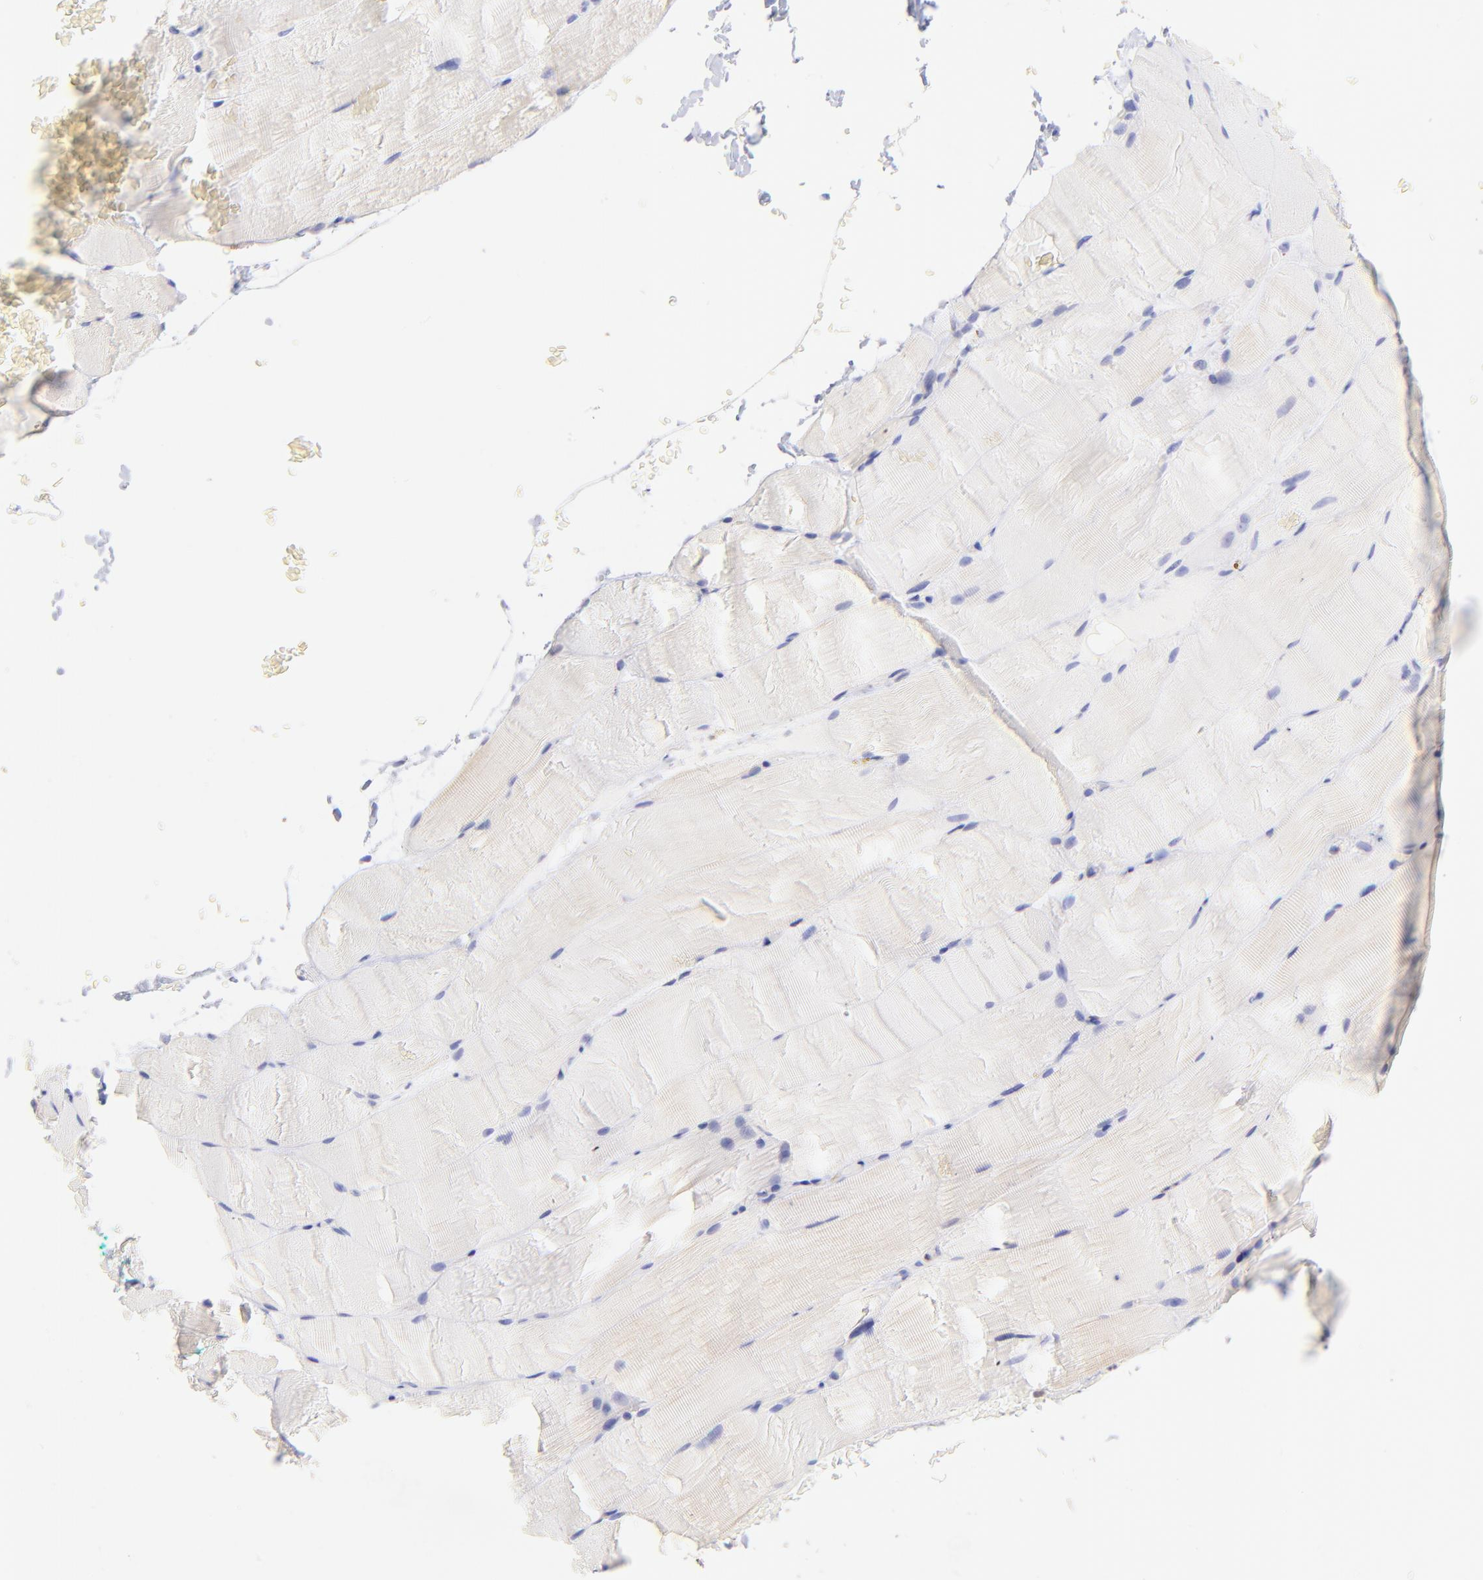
{"staining": {"intensity": "negative", "quantity": "none", "location": "none"}, "tissue": "skeletal muscle", "cell_type": "Myocytes", "image_type": "normal", "snomed": [{"axis": "morphology", "description": "Normal tissue, NOS"}, {"axis": "topography", "description": "Skeletal muscle"}], "caption": "Immunohistochemistry histopathology image of normal skeletal muscle: skeletal muscle stained with DAB reveals no significant protein positivity in myocytes.", "gene": "IRAG2", "patient": {"sex": "female", "age": 37}}